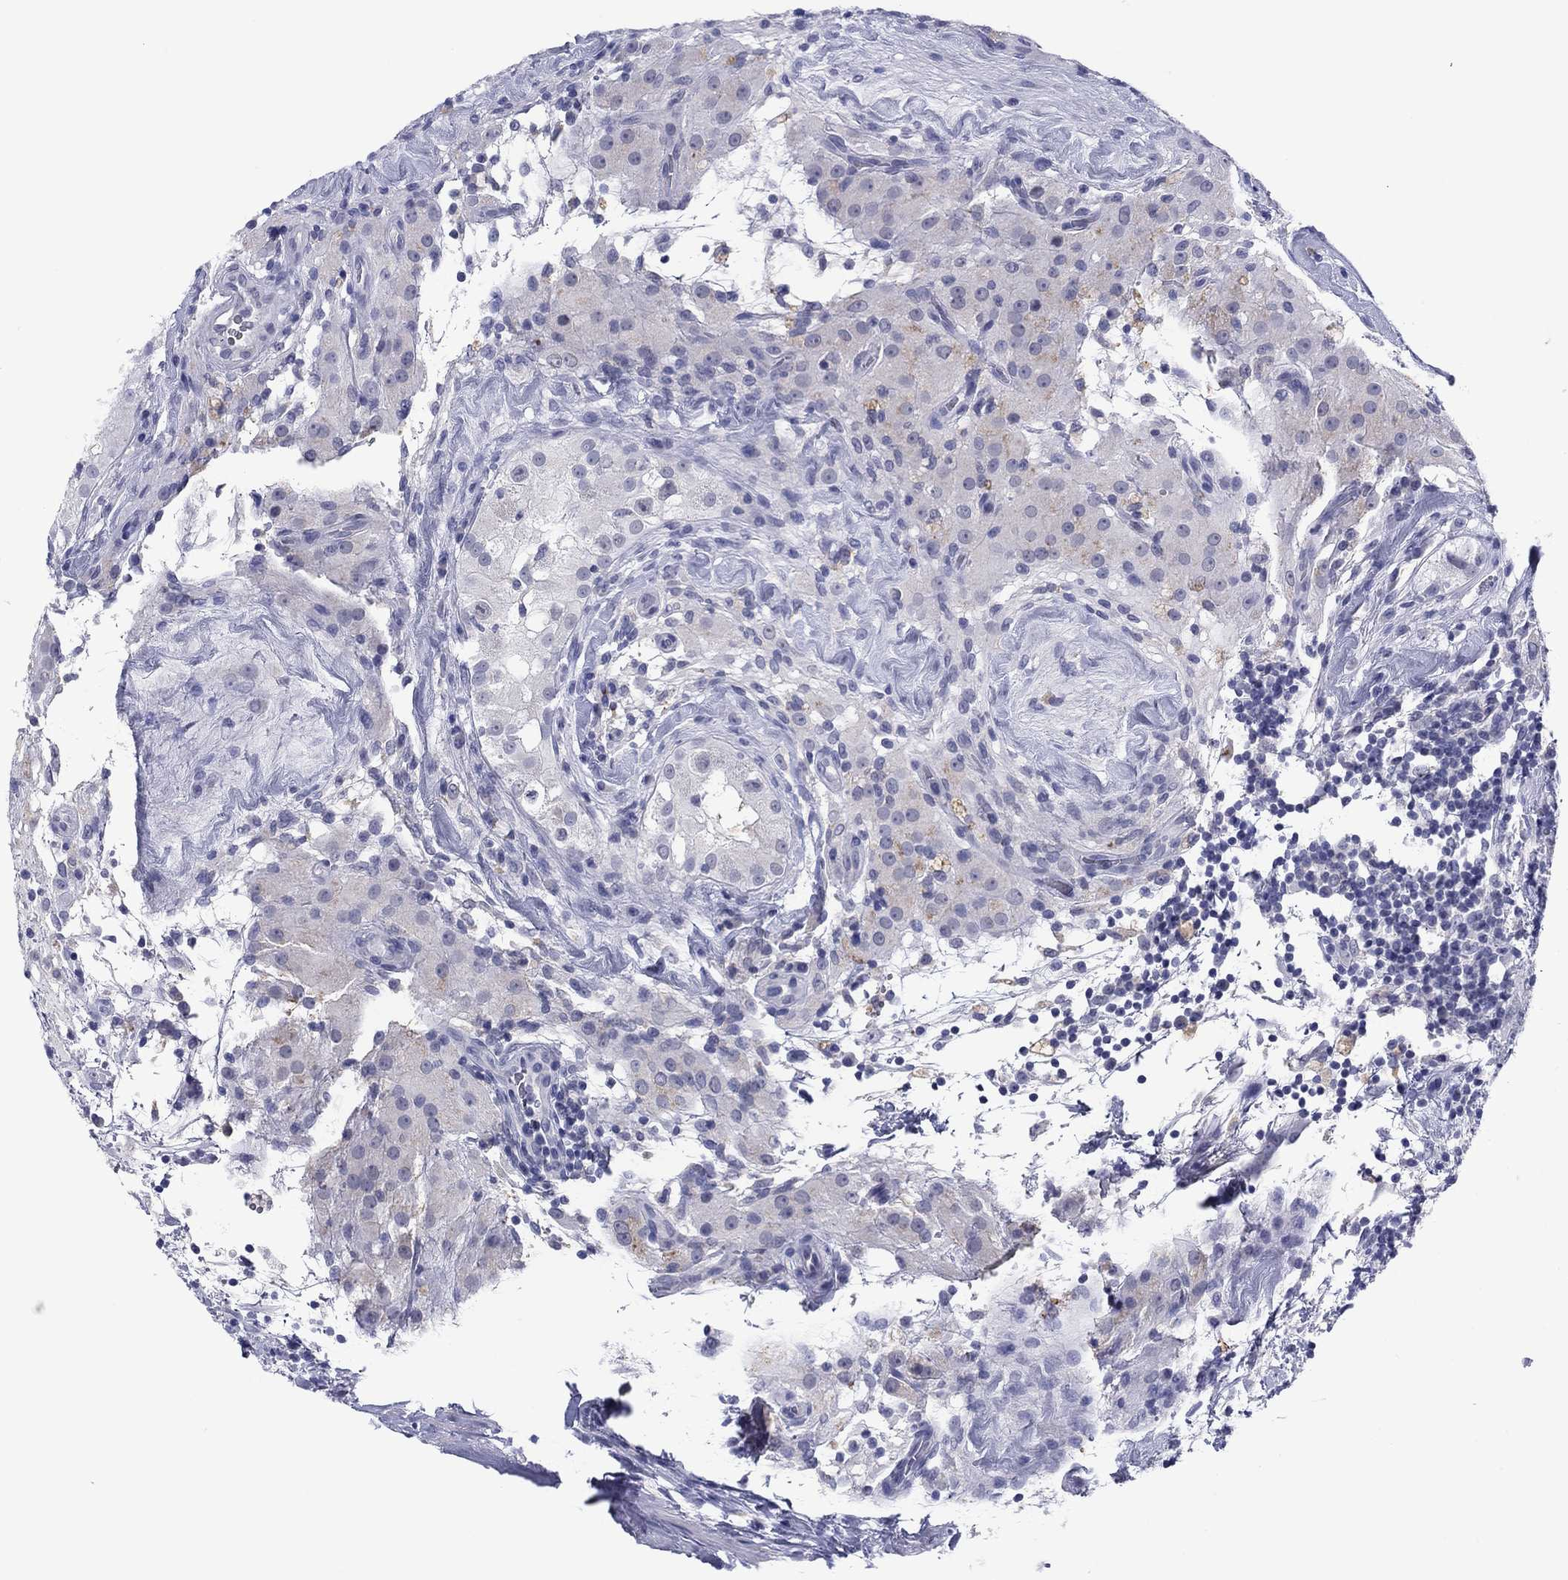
{"staining": {"intensity": "negative", "quantity": "none", "location": "none"}, "tissue": "testis cancer", "cell_type": "Tumor cells", "image_type": "cancer", "snomed": [{"axis": "morphology", "description": "Seminoma, NOS"}, {"axis": "topography", "description": "Testis"}], "caption": "Tumor cells are negative for brown protein staining in seminoma (testis). (Immunohistochemistry, brightfield microscopy, high magnification).", "gene": "TCFL5", "patient": {"sex": "male", "age": 34}}